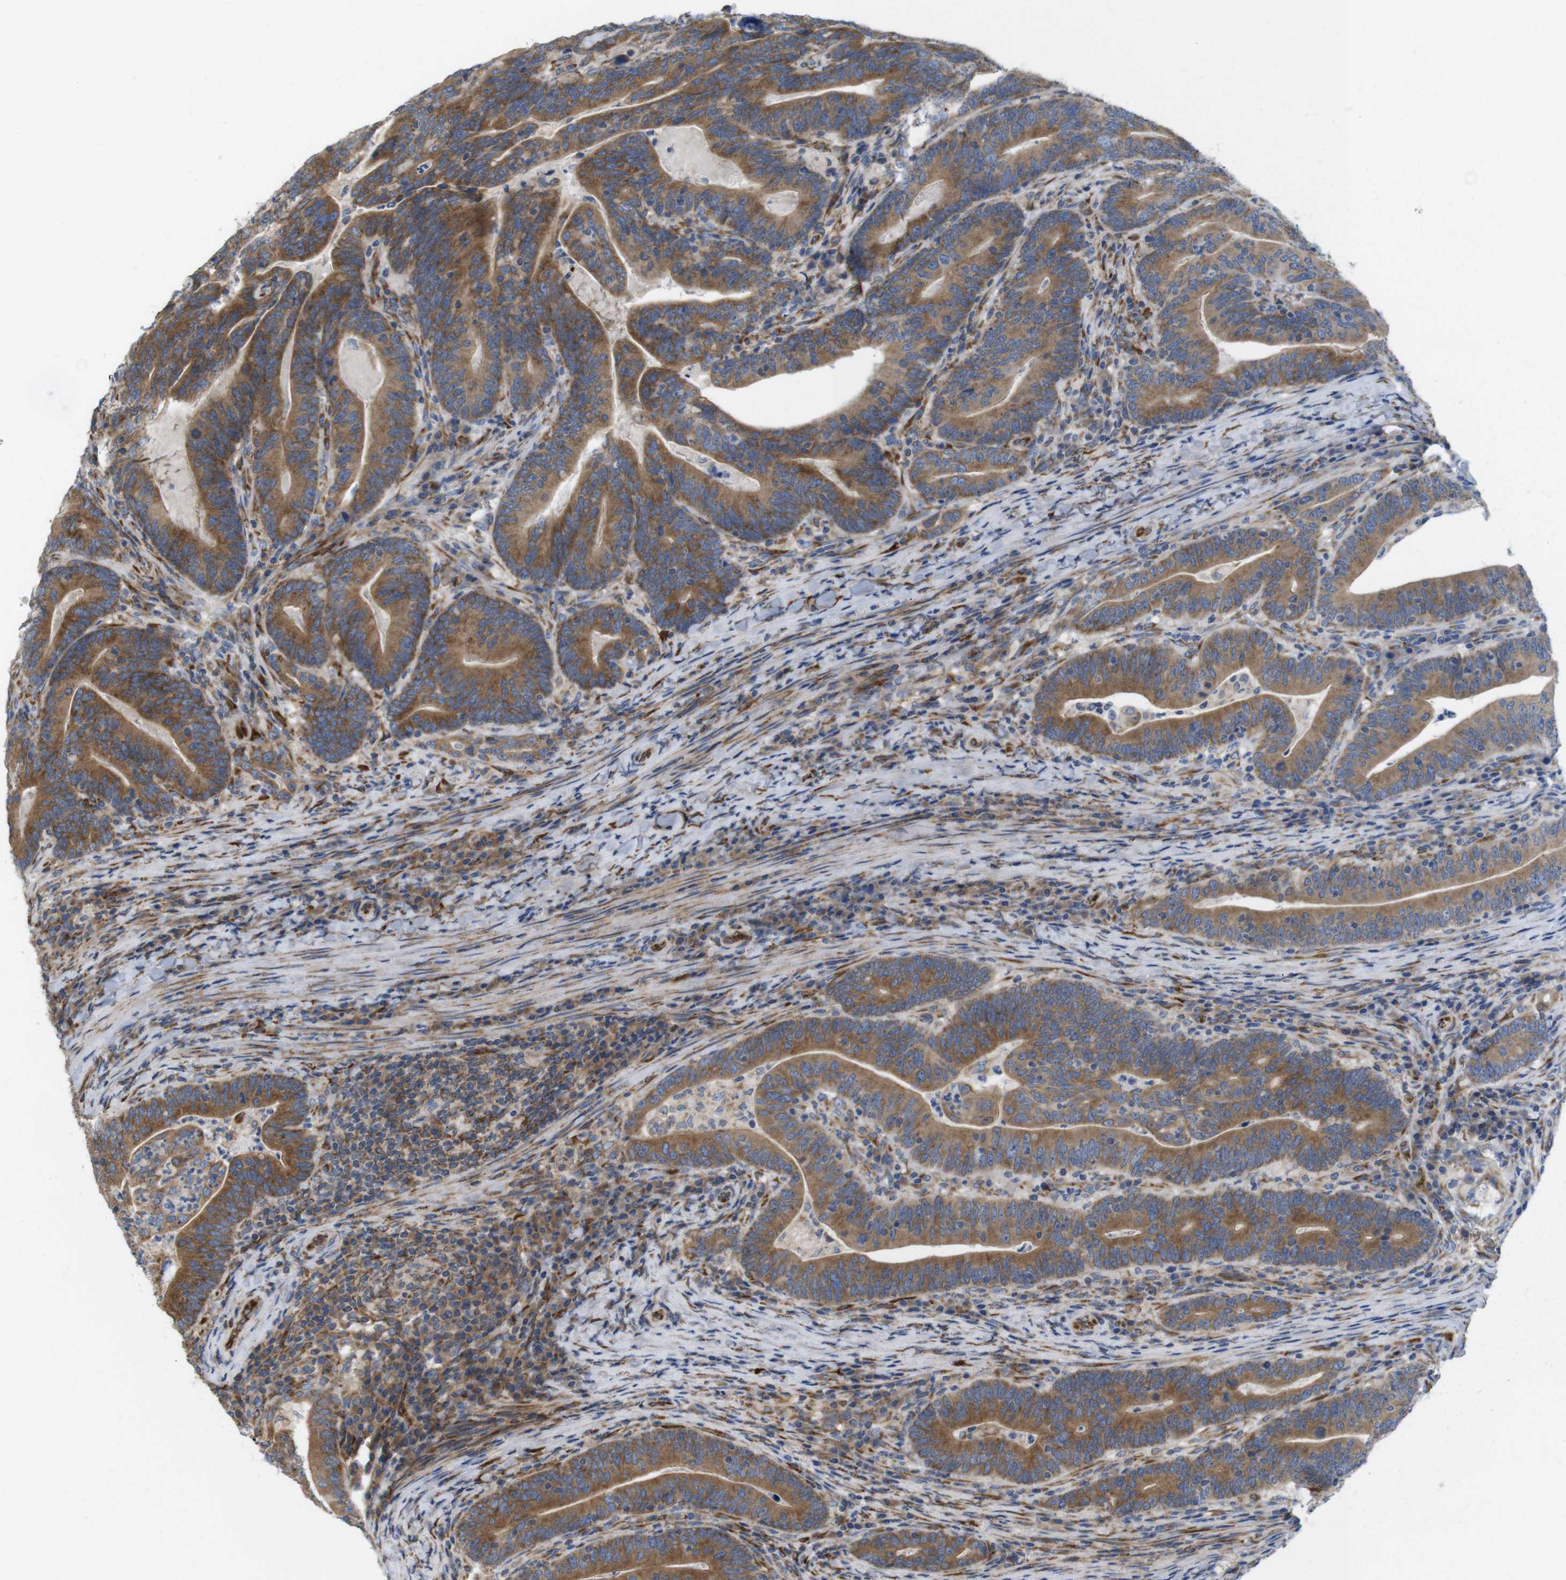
{"staining": {"intensity": "strong", "quantity": ">75%", "location": "cytoplasmic/membranous"}, "tissue": "colorectal cancer", "cell_type": "Tumor cells", "image_type": "cancer", "snomed": [{"axis": "morphology", "description": "Normal tissue, NOS"}, {"axis": "morphology", "description": "Adenocarcinoma, NOS"}, {"axis": "topography", "description": "Colon"}], "caption": "Tumor cells exhibit strong cytoplasmic/membranous positivity in about >75% of cells in adenocarcinoma (colorectal).", "gene": "PCNX2", "patient": {"sex": "female", "age": 66}}